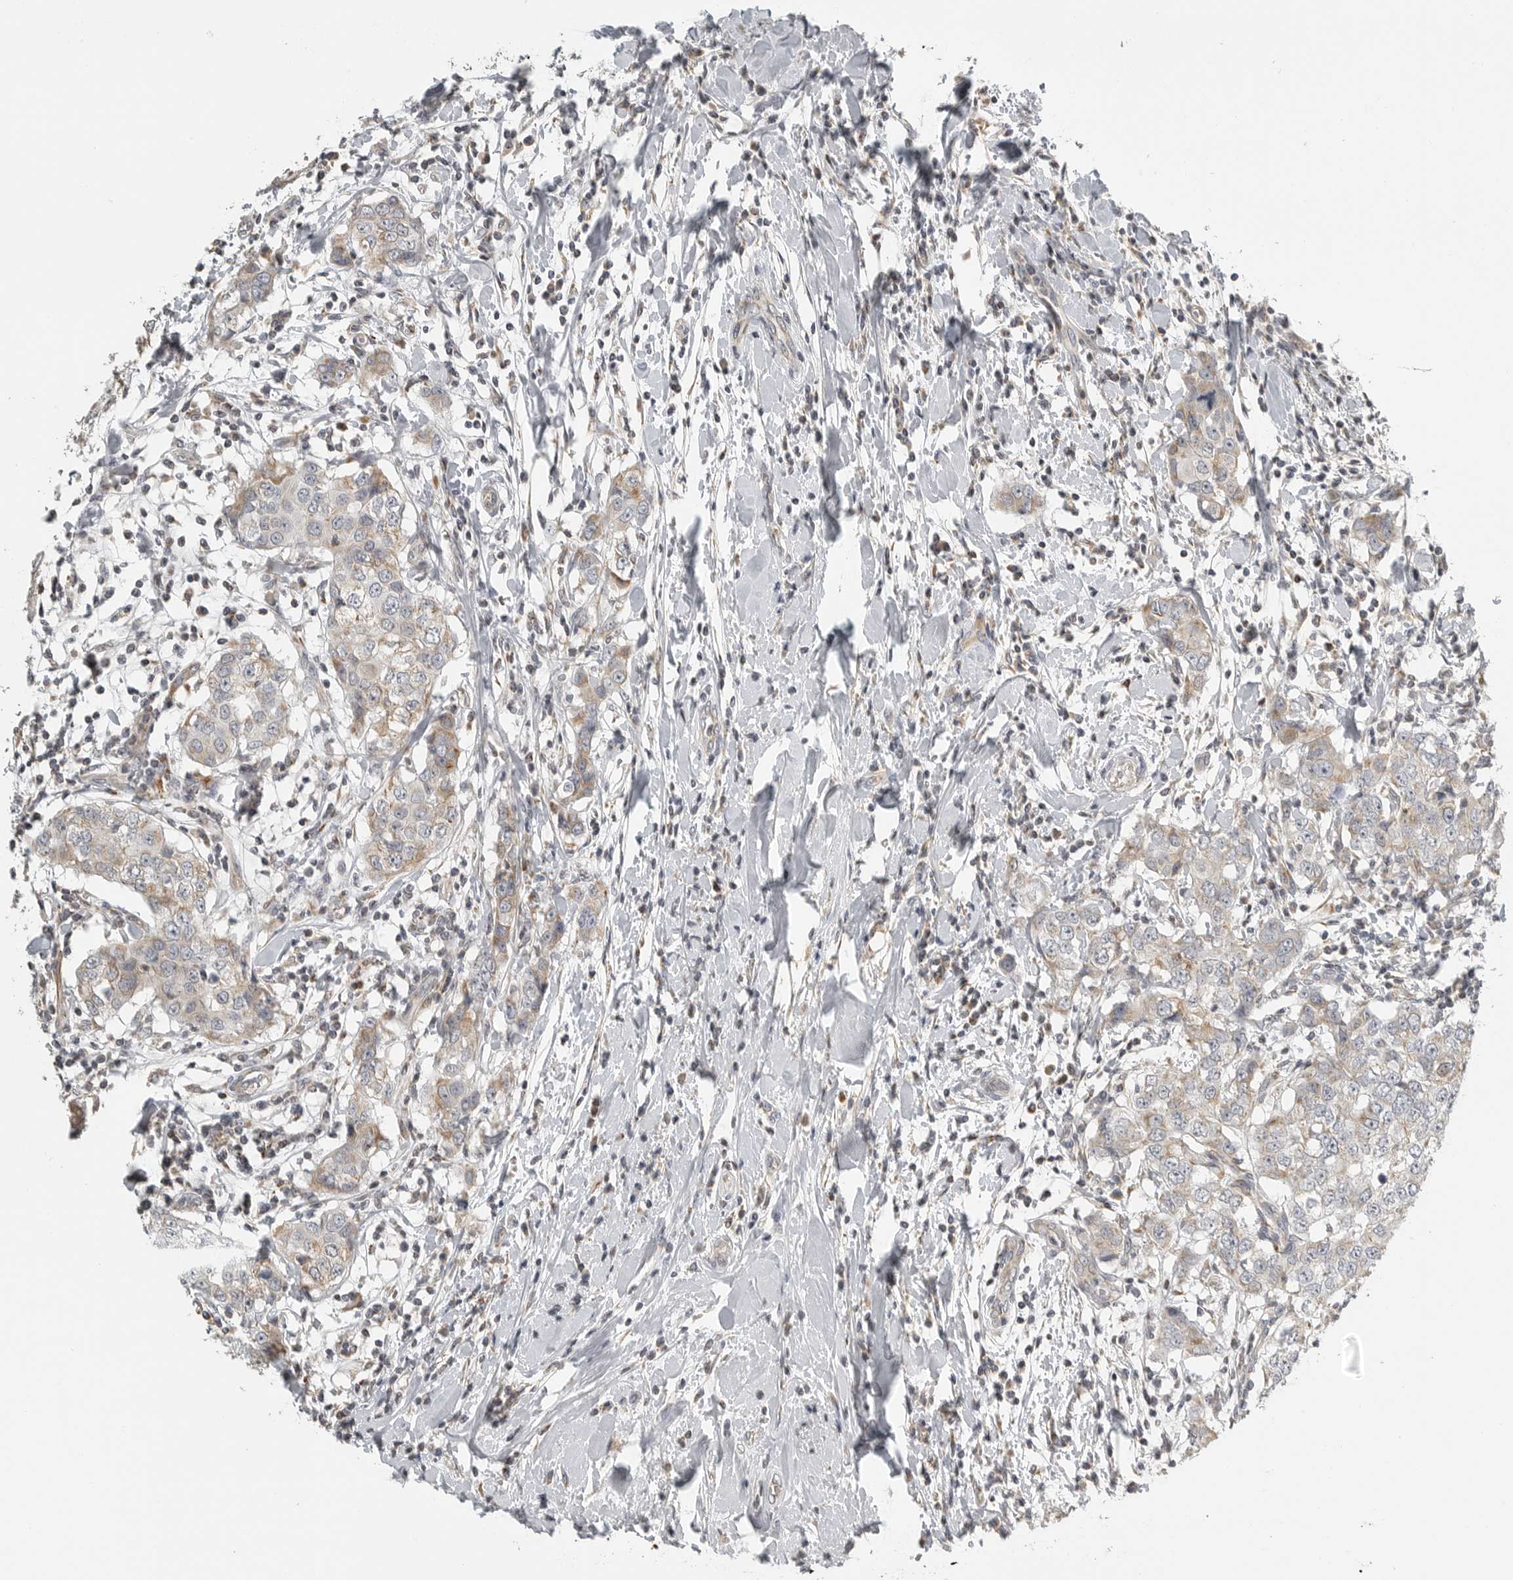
{"staining": {"intensity": "weak", "quantity": "<25%", "location": "cytoplasmic/membranous"}, "tissue": "breast cancer", "cell_type": "Tumor cells", "image_type": "cancer", "snomed": [{"axis": "morphology", "description": "Duct carcinoma"}, {"axis": "topography", "description": "Breast"}], "caption": "Immunohistochemical staining of breast cancer displays no significant expression in tumor cells.", "gene": "RXFP3", "patient": {"sex": "female", "age": 27}}